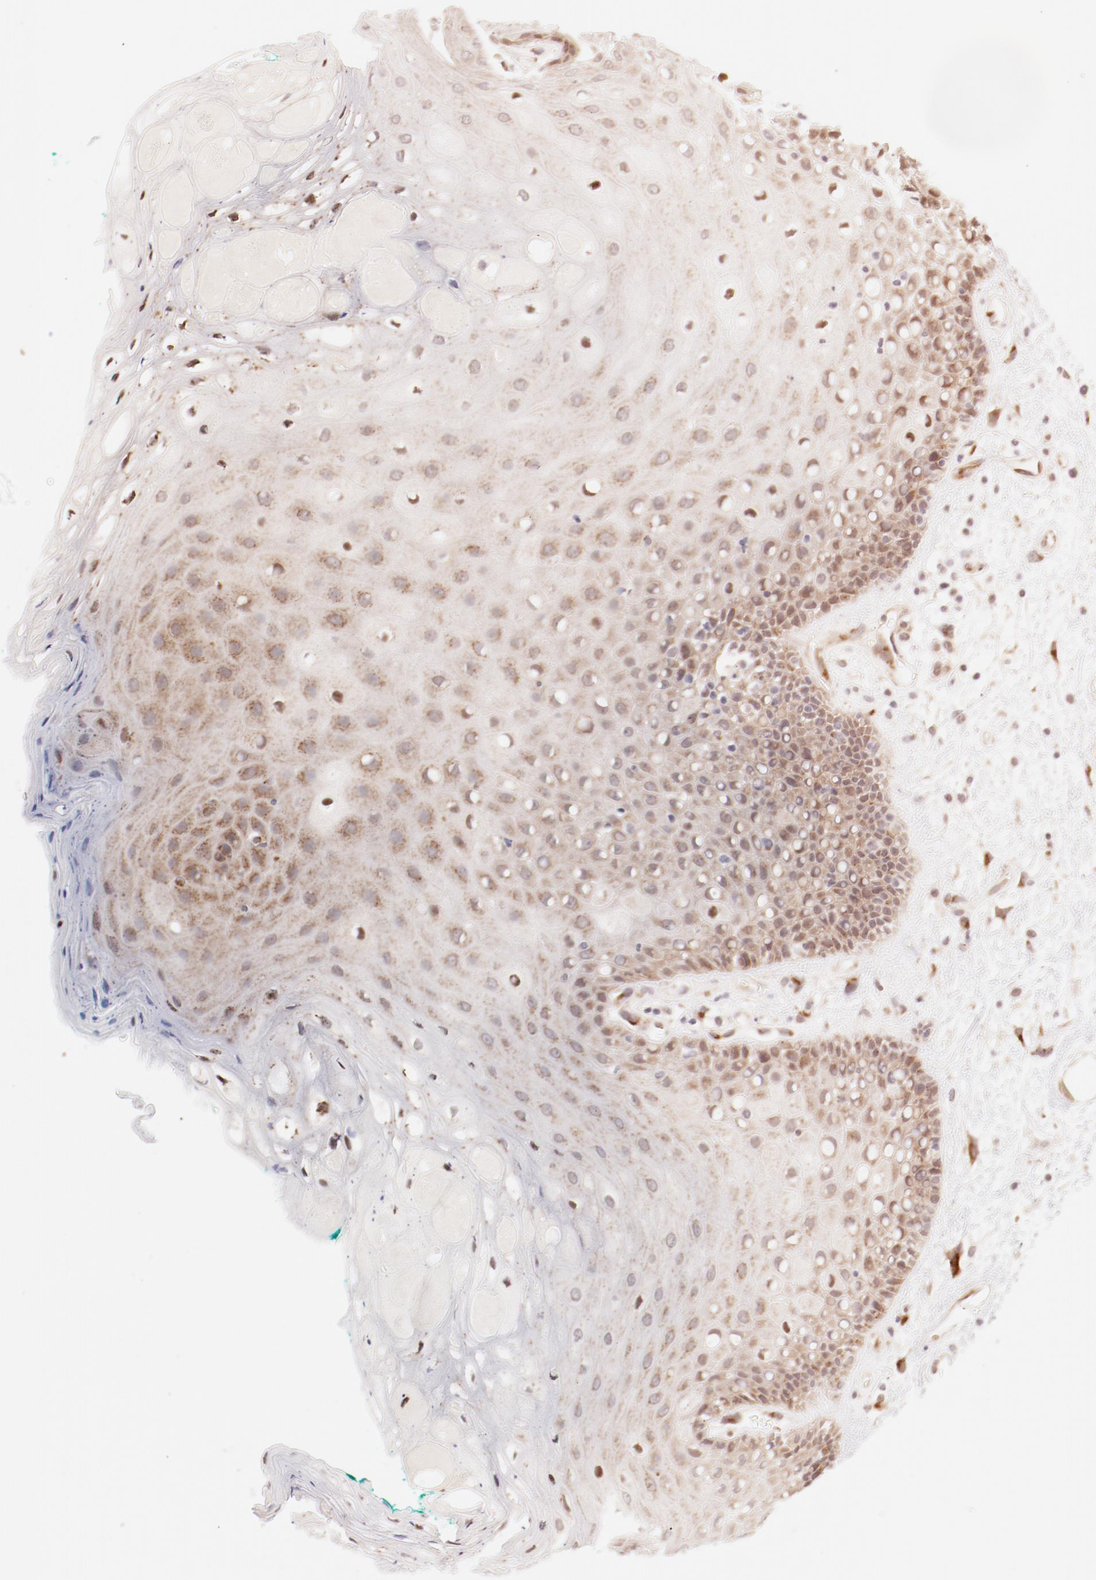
{"staining": {"intensity": "moderate", "quantity": "<25%", "location": "cytoplasmic/membranous"}, "tissue": "oral mucosa", "cell_type": "Squamous epithelial cells", "image_type": "normal", "snomed": [{"axis": "morphology", "description": "Normal tissue, NOS"}, {"axis": "morphology", "description": "Squamous cell carcinoma, NOS"}, {"axis": "topography", "description": "Skeletal muscle"}, {"axis": "topography", "description": "Oral tissue"}, {"axis": "topography", "description": "Head-Neck"}], "caption": "Approximately <25% of squamous epithelial cells in benign human oral mucosa display moderate cytoplasmic/membranous protein staining as visualized by brown immunohistochemical staining.", "gene": "RPL12", "patient": {"sex": "female", "age": 84}}